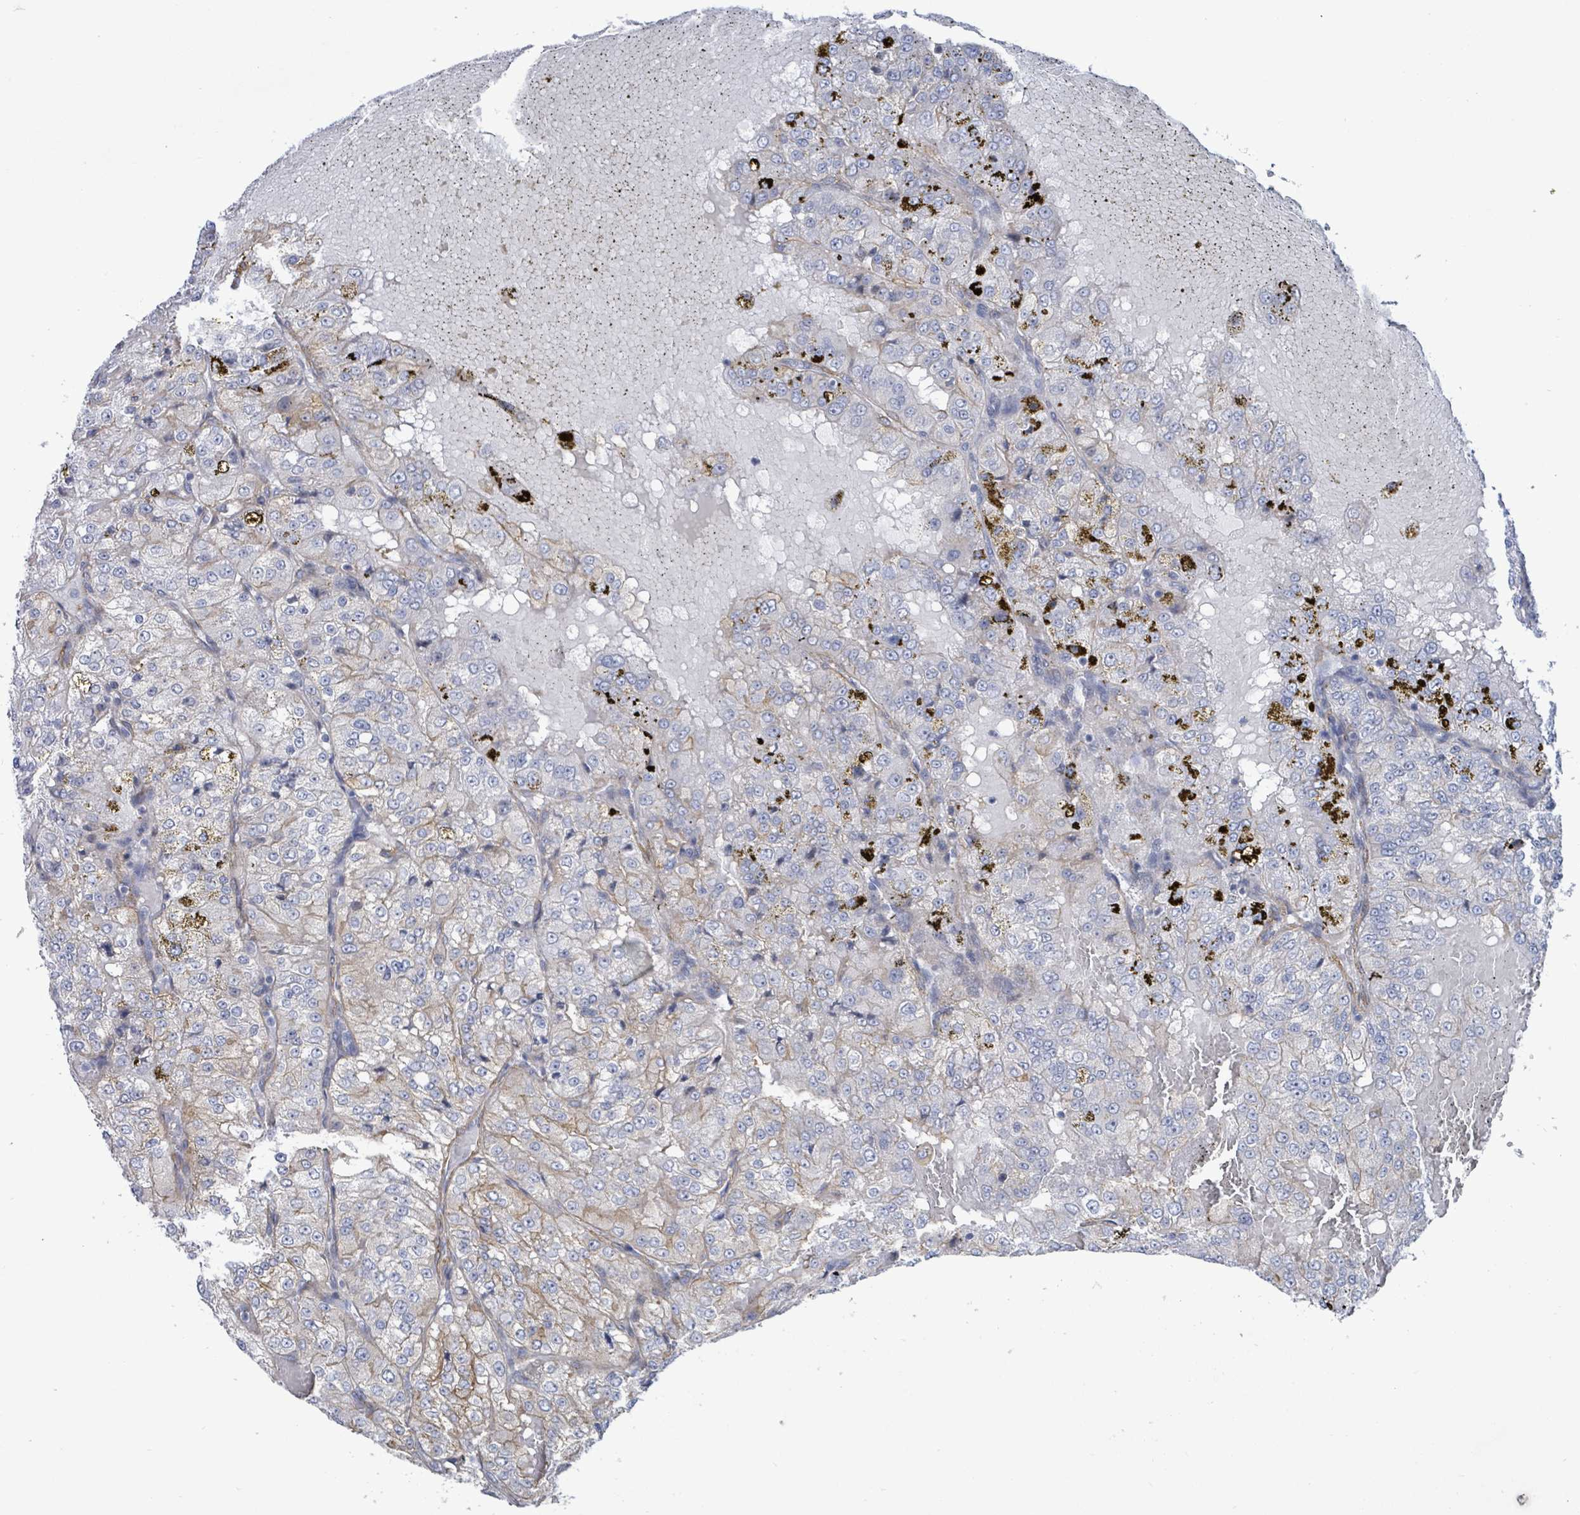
{"staining": {"intensity": "weak", "quantity": "<25%", "location": "cytoplasmic/membranous"}, "tissue": "renal cancer", "cell_type": "Tumor cells", "image_type": "cancer", "snomed": [{"axis": "morphology", "description": "Adenocarcinoma, NOS"}, {"axis": "topography", "description": "Kidney"}], "caption": "An image of renal cancer stained for a protein displays no brown staining in tumor cells. Brightfield microscopy of immunohistochemistry (IHC) stained with DAB (3,3'-diaminobenzidine) (brown) and hematoxylin (blue), captured at high magnification.", "gene": "DMRTC1B", "patient": {"sex": "female", "age": 63}}